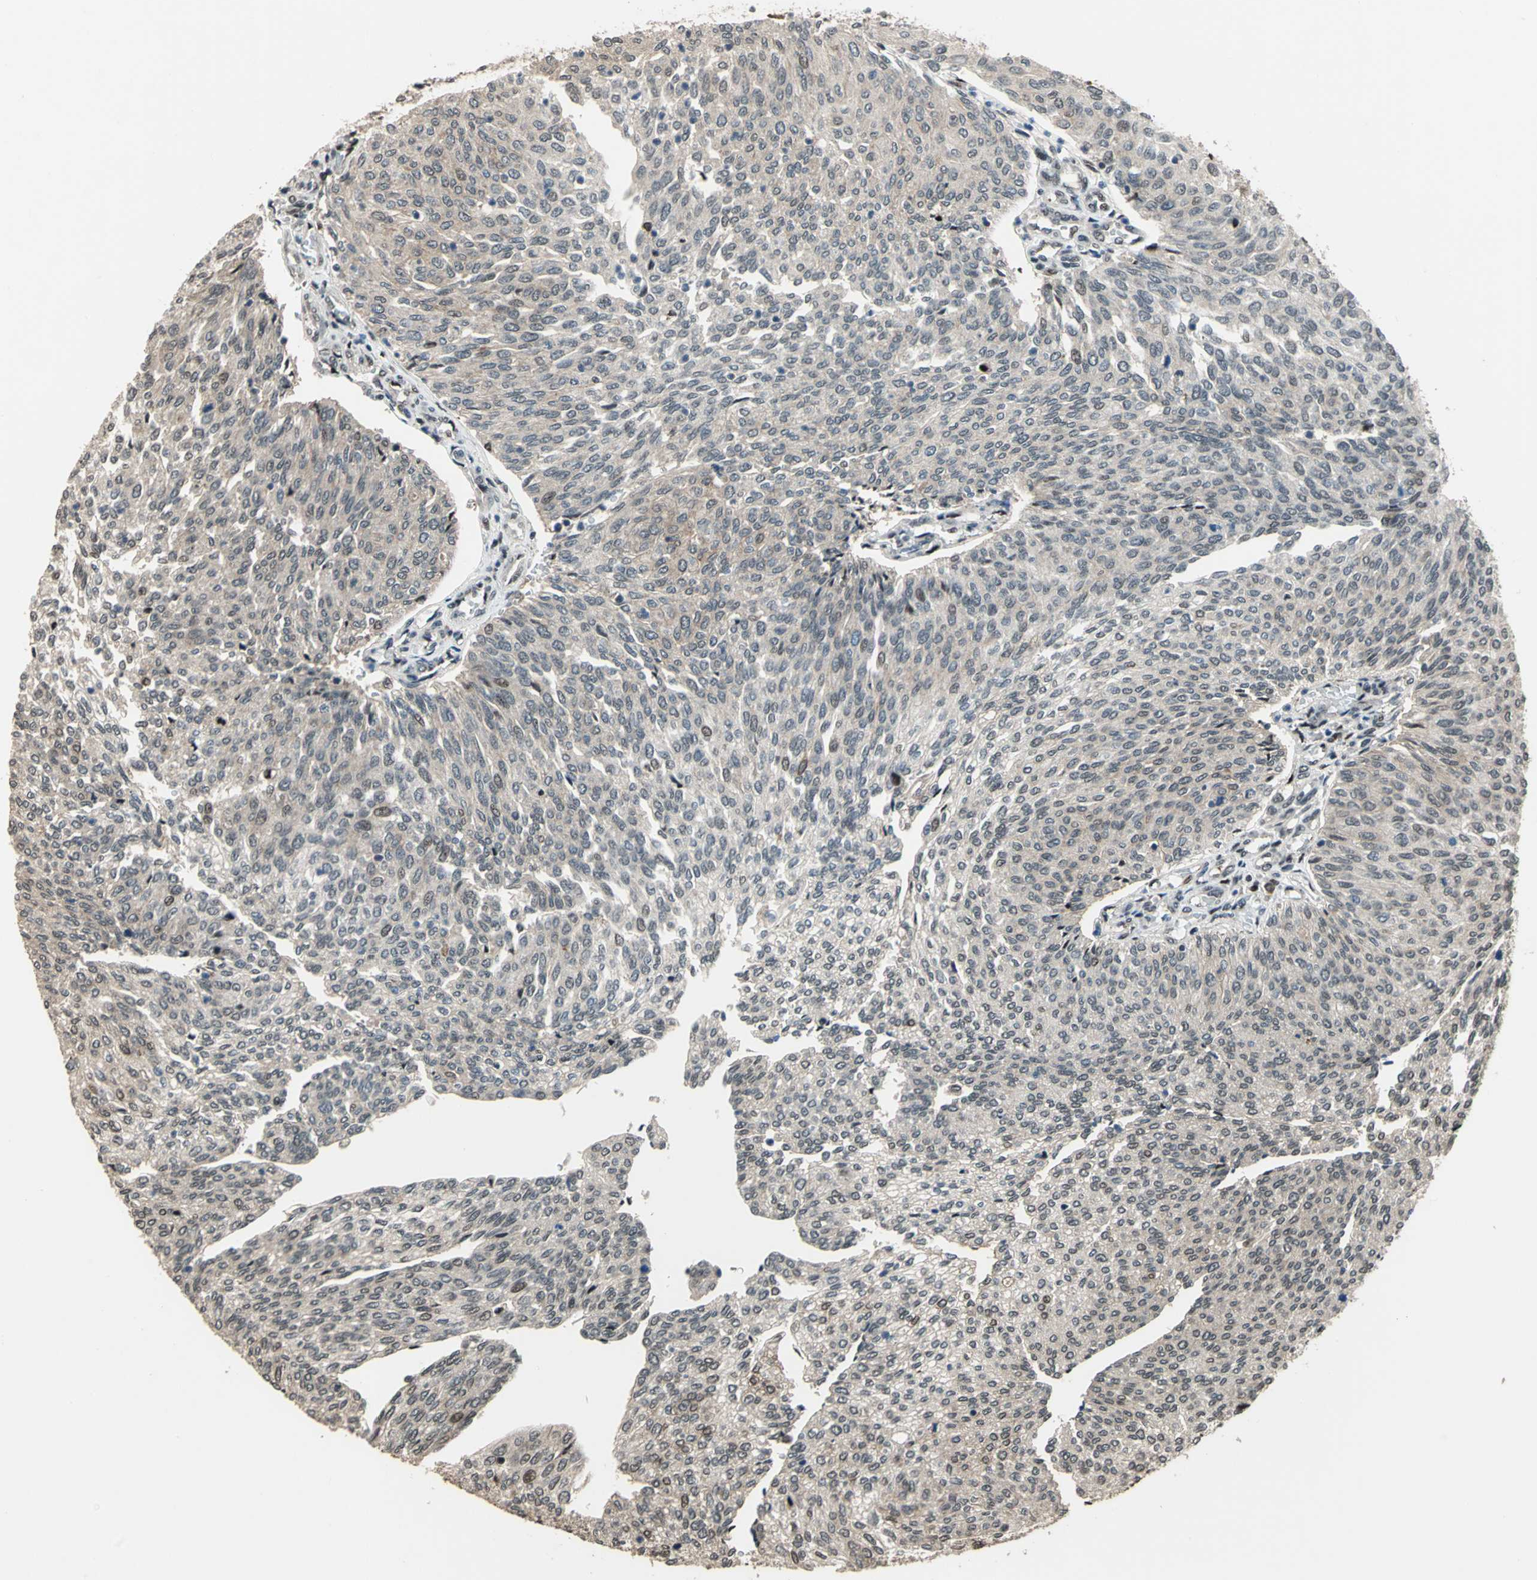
{"staining": {"intensity": "weak", "quantity": "25%-75%", "location": "nuclear"}, "tissue": "urothelial cancer", "cell_type": "Tumor cells", "image_type": "cancer", "snomed": [{"axis": "morphology", "description": "Urothelial carcinoma, Low grade"}, {"axis": "topography", "description": "Urinary bladder"}], "caption": "Immunohistochemical staining of urothelial cancer demonstrates low levels of weak nuclear positivity in approximately 25%-75% of tumor cells.", "gene": "MIS18BP1", "patient": {"sex": "female", "age": 79}}